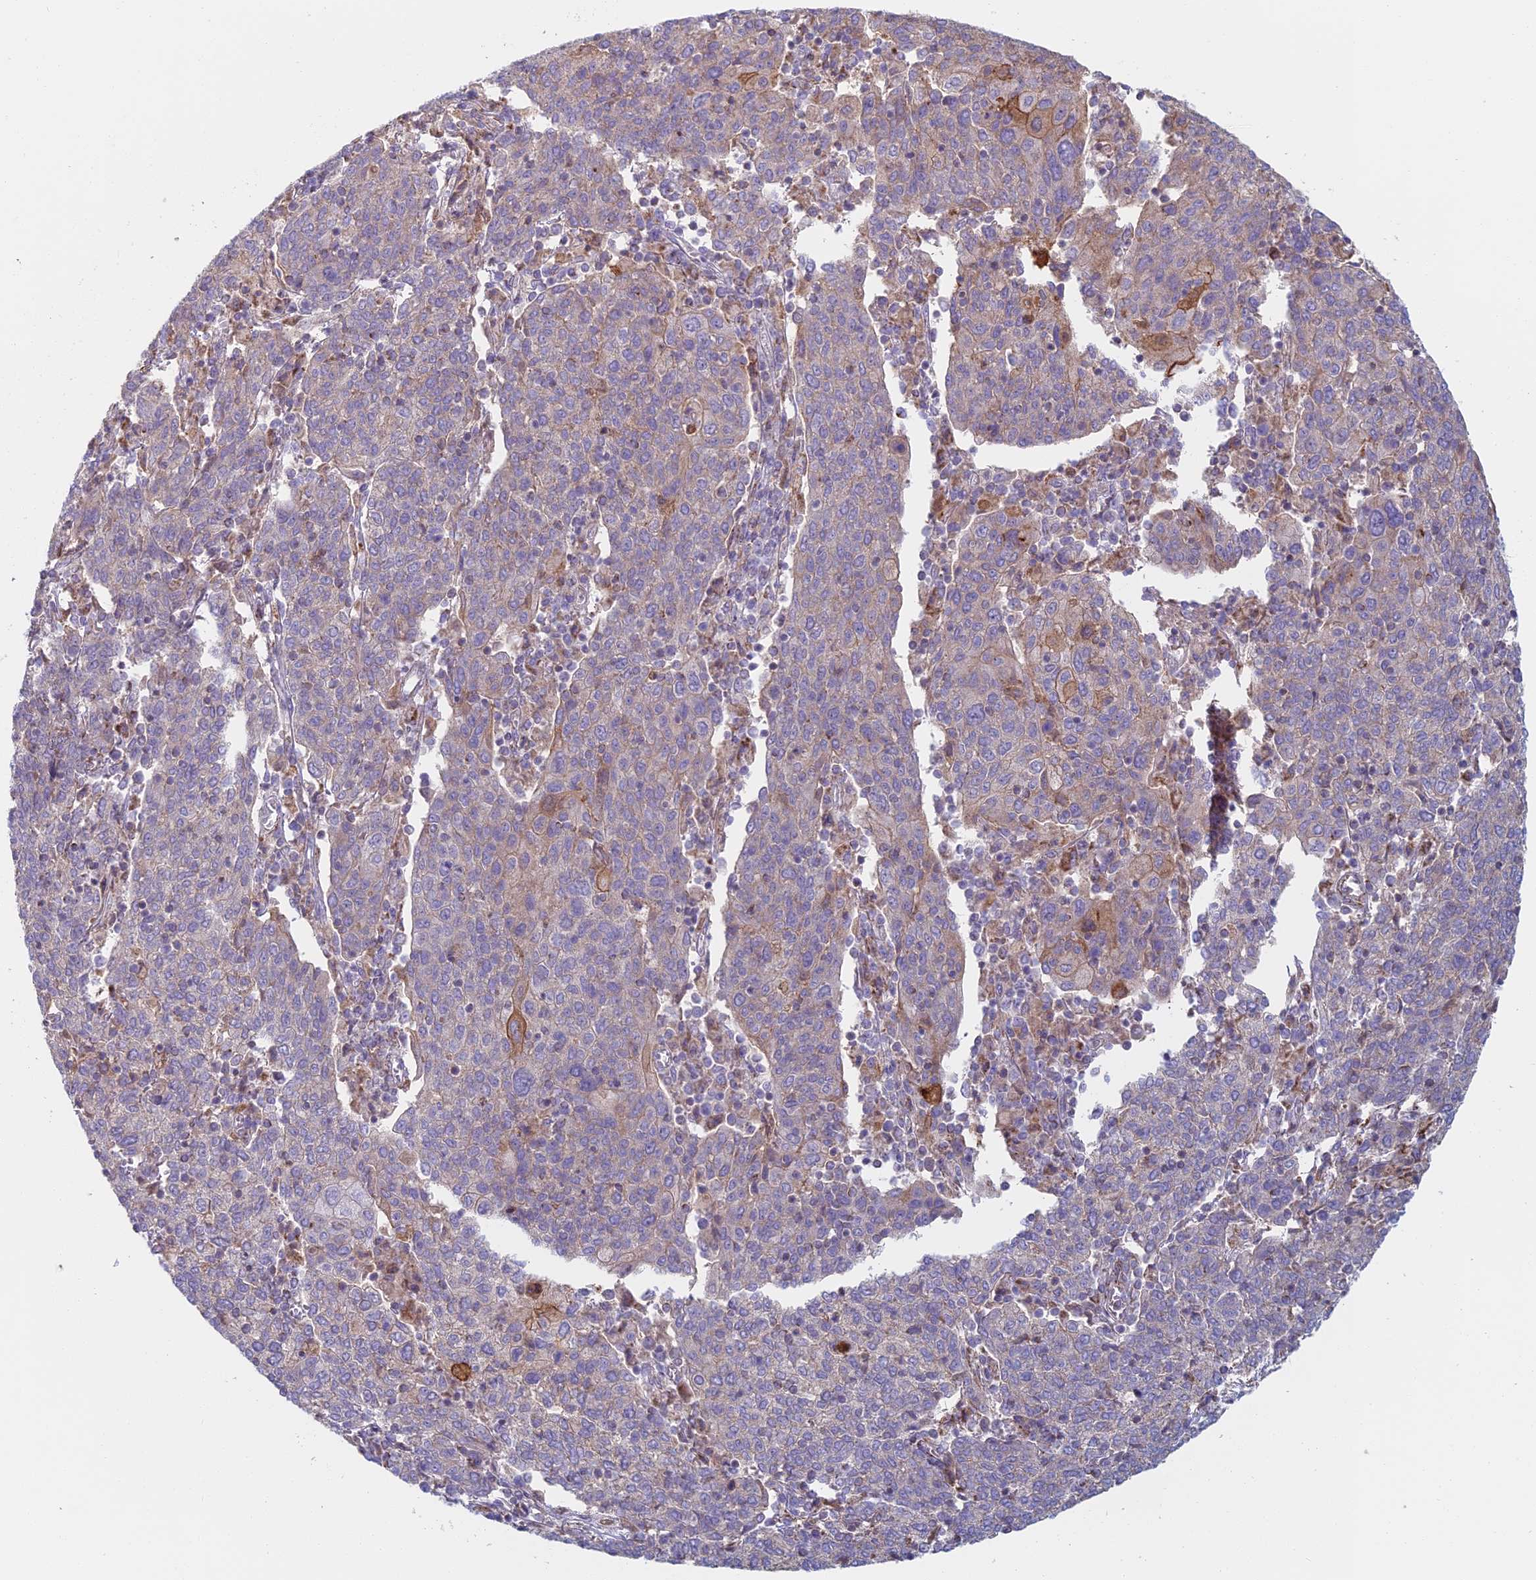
{"staining": {"intensity": "negative", "quantity": "none", "location": "none"}, "tissue": "cervical cancer", "cell_type": "Tumor cells", "image_type": "cancer", "snomed": [{"axis": "morphology", "description": "Squamous cell carcinoma, NOS"}, {"axis": "topography", "description": "Cervix"}], "caption": "Tumor cells show no significant protein positivity in cervical cancer.", "gene": "IFTAP", "patient": {"sex": "female", "age": 67}}